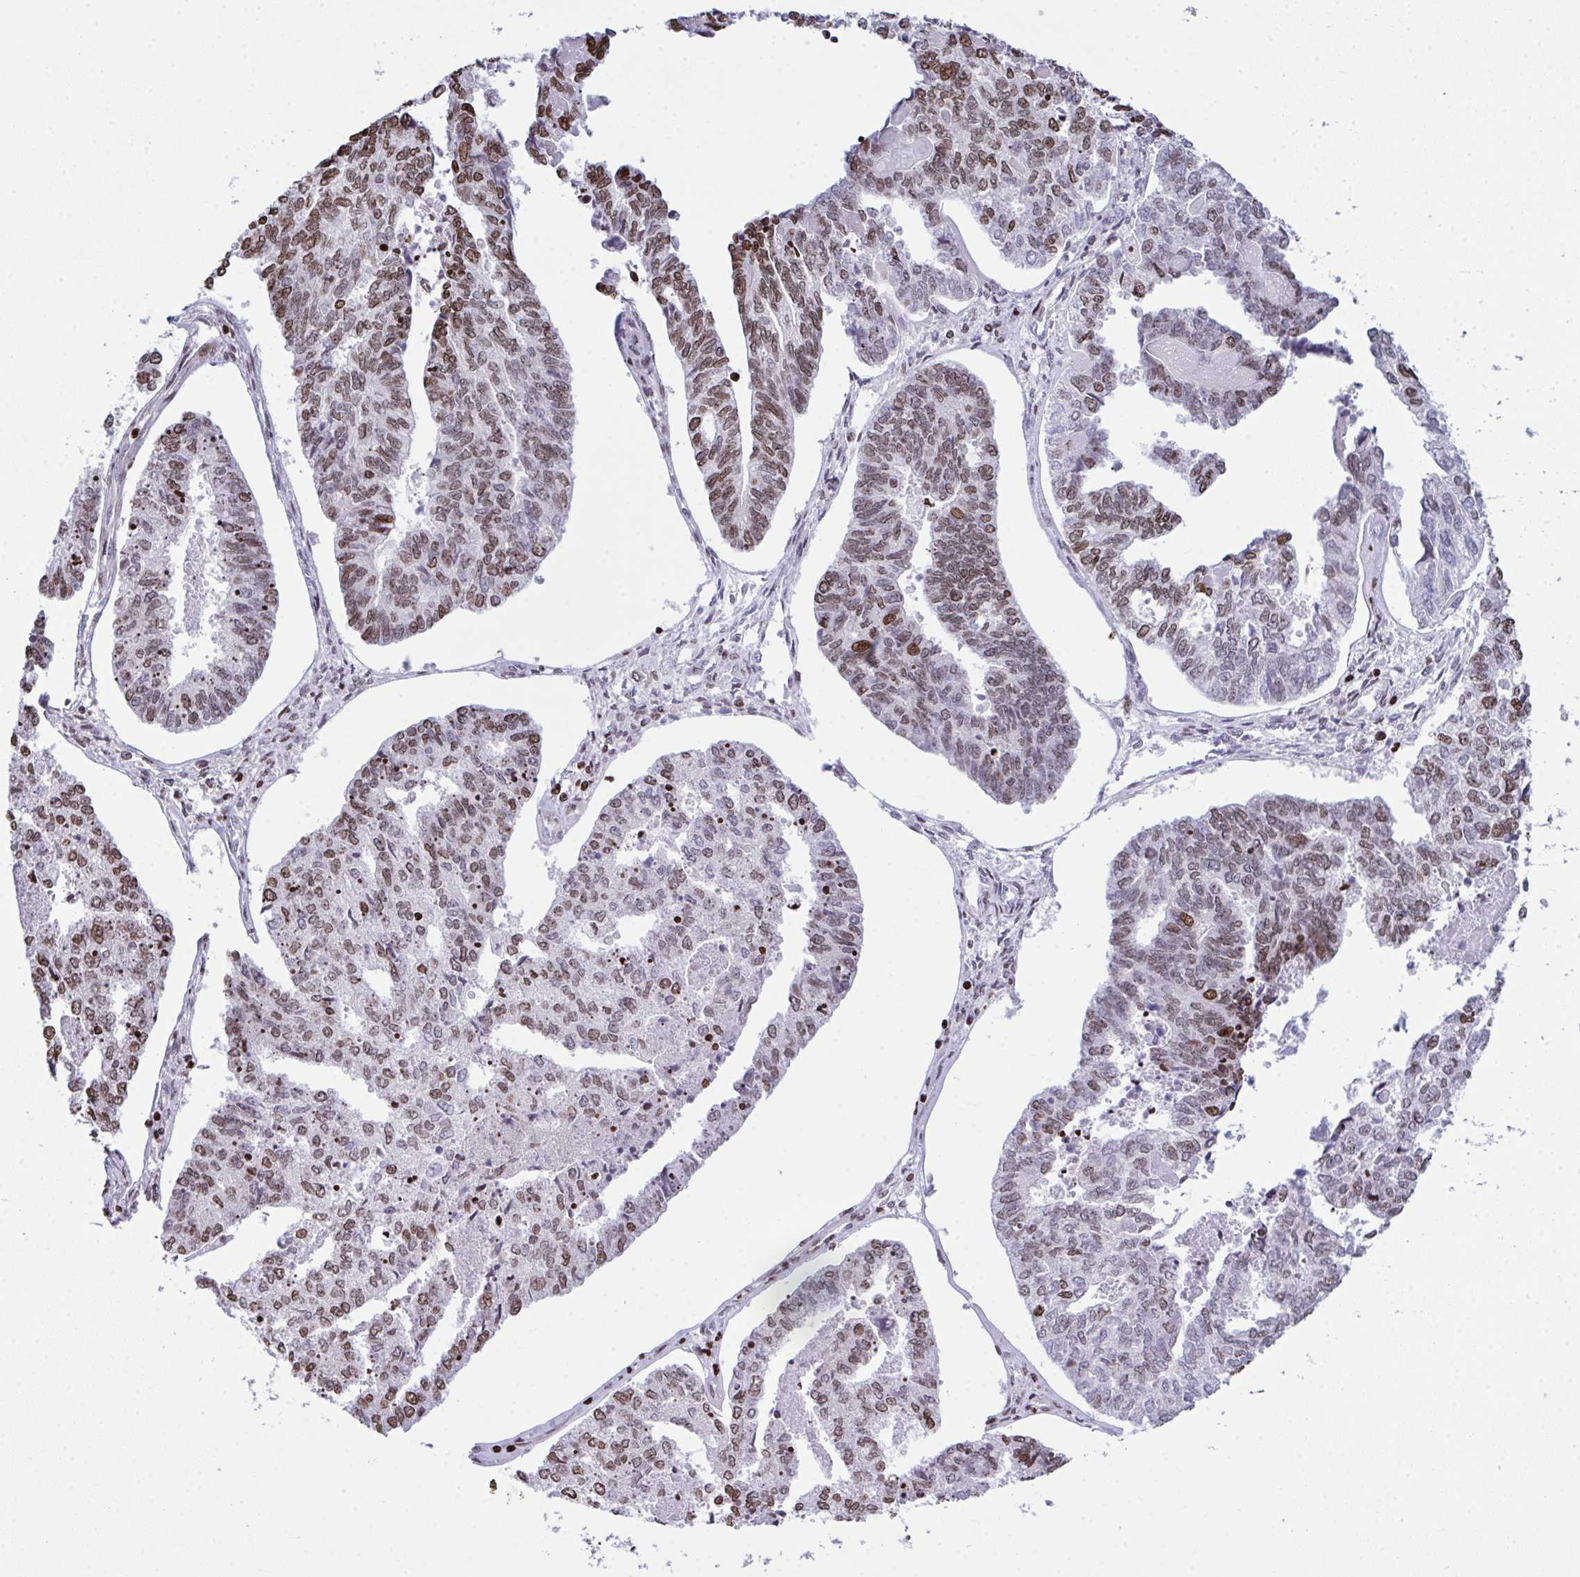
{"staining": {"intensity": "moderate", "quantity": "25%-75%", "location": "nuclear"}, "tissue": "endometrial cancer", "cell_type": "Tumor cells", "image_type": "cancer", "snomed": [{"axis": "morphology", "description": "Adenocarcinoma, NOS"}, {"axis": "topography", "description": "Endometrium"}], "caption": "Endometrial cancer (adenocarcinoma) stained with IHC demonstrates moderate nuclear staining in approximately 25%-75% of tumor cells.", "gene": "RAPGEF5", "patient": {"sex": "female", "age": 73}}